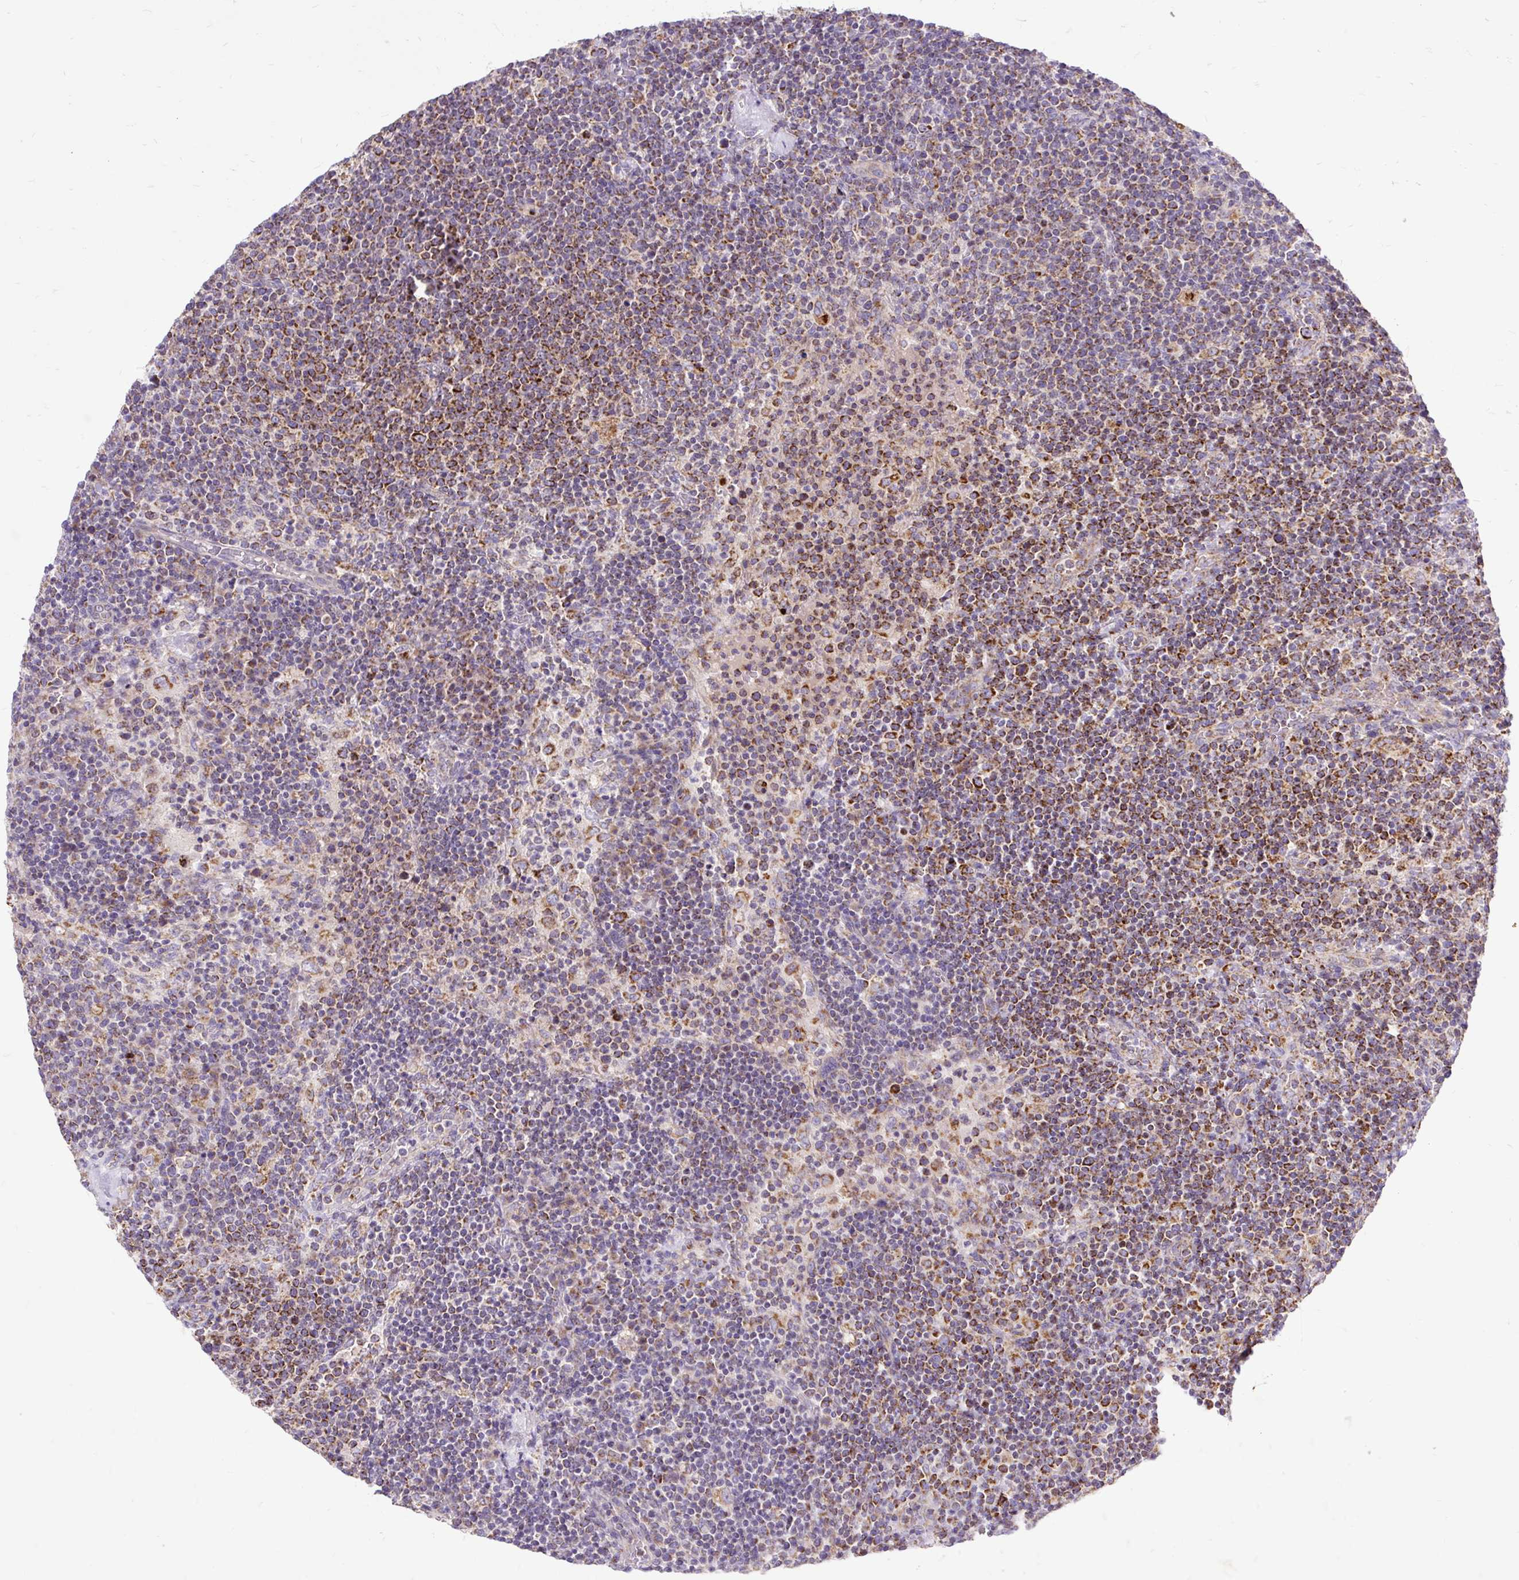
{"staining": {"intensity": "moderate", "quantity": "25%-75%", "location": "cytoplasmic/membranous"}, "tissue": "lymphoma", "cell_type": "Tumor cells", "image_type": "cancer", "snomed": [{"axis": "morphology", "description": "Malignant lymphoma, non-Hodgkin's type, High grade"}, {"axis": "topography", "description": "Lymph node"}], "caption": "Malignant lymphoma, non-Hodgkin's type (high-grade) stained for a protein (brown) exhibits moderate cytoplasmic/membranous positive positivity in approximately 25%-75% of tumor cells.", "gene": "TOMM40", "patient": {"sex": "male", "age": 61}}